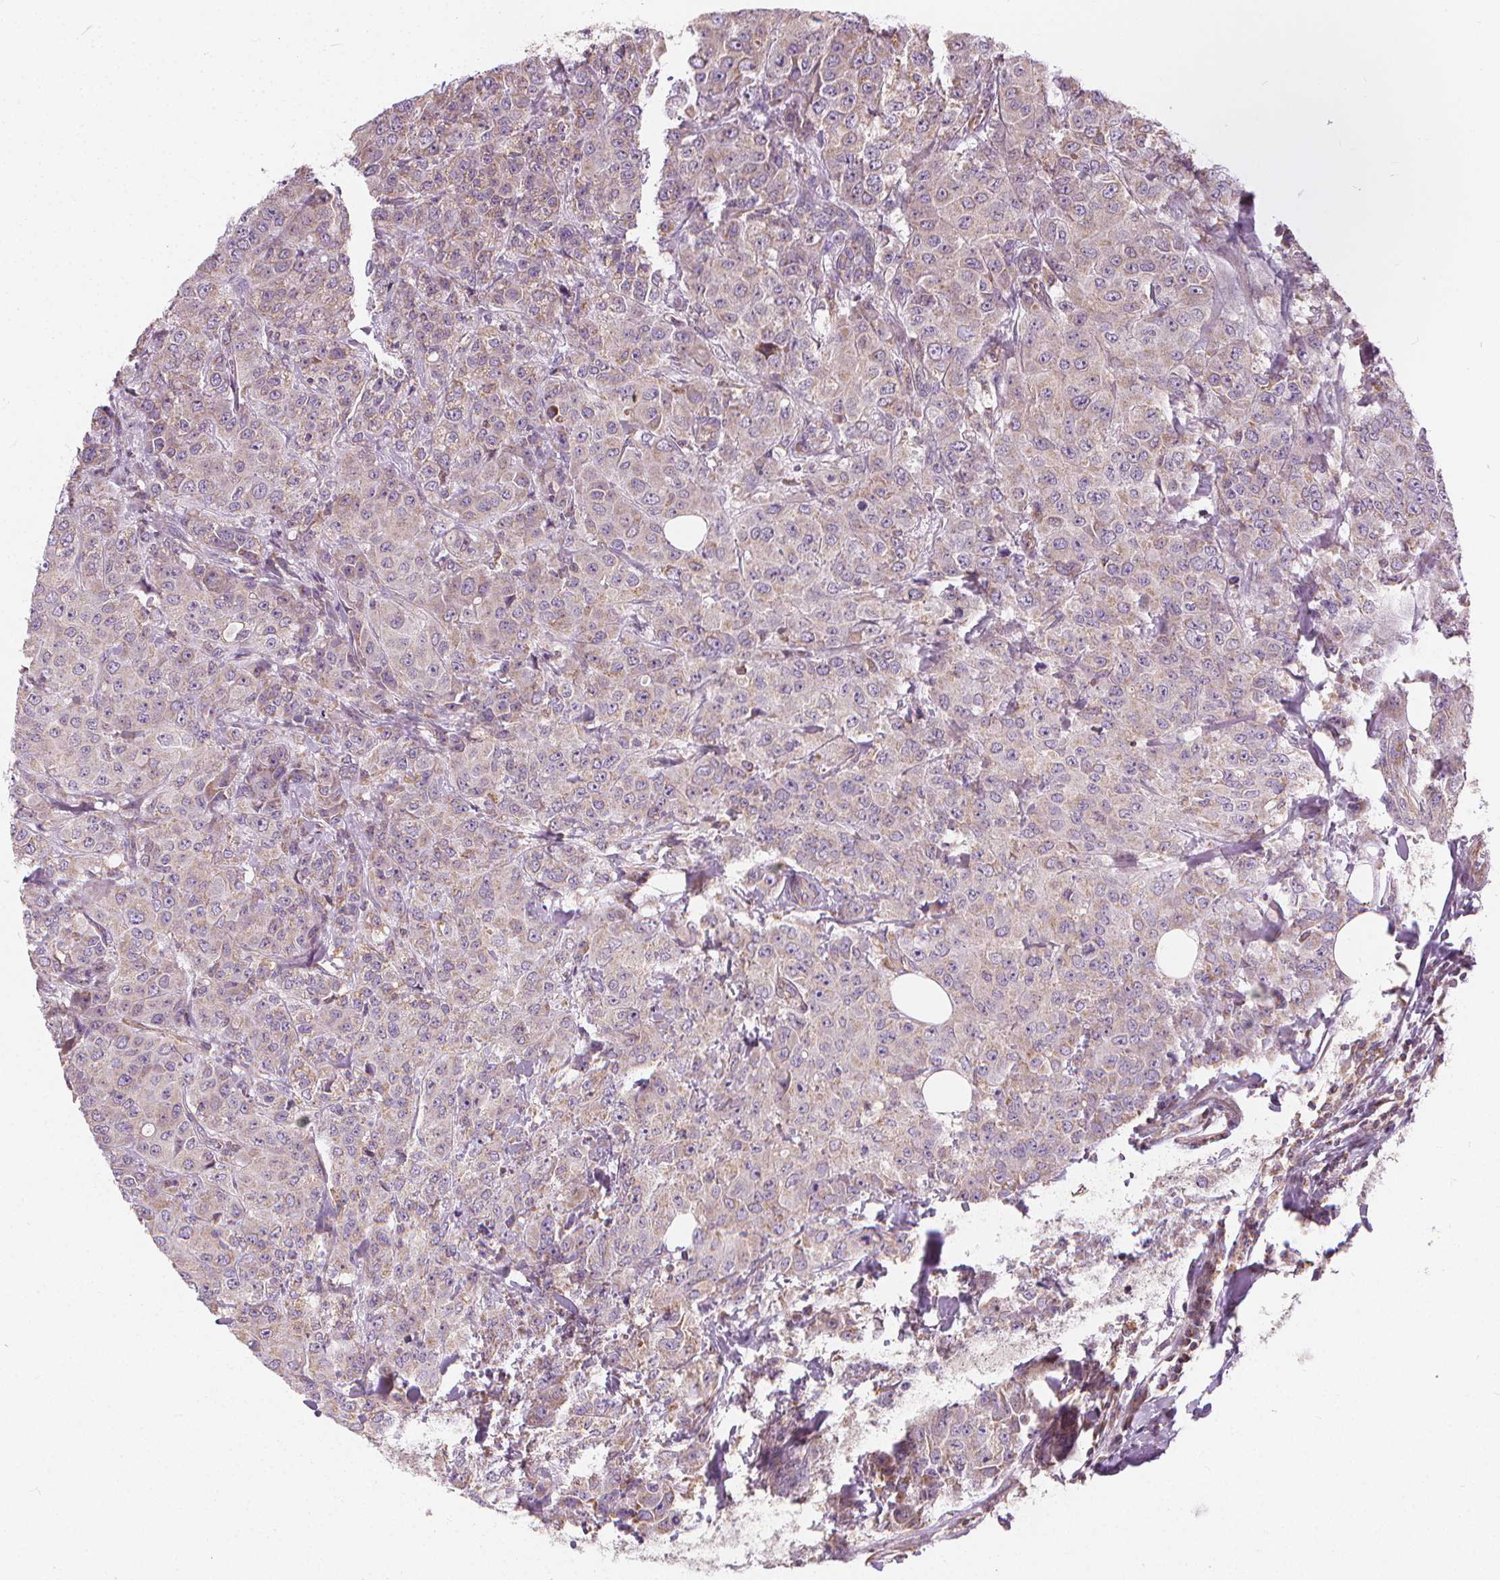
{"staining": {"intensity": "weak", "quantity": "25%-75%", "location": "cytoplasmic/membranous"}, "tissue": "breast cancer", "cell_type": "Tumor cells", "image_type": "cancer", "snomed": [{"axis": "morphology", "description": "Normal tissue, NOS"}, {"axis": "morphology", "description": "Duct carcinoma"}, {"axis": "topography", "description": "Breast"}], "caption": "High-power microscopy captured an immunohistochemistry (IHC) image of breast invasive ductal carcinoma, revealing weak cytoplasmic/membranous positivity in approximately 25%-75% of tumor cells.", "gene": "RAB20", "patient": {"sex": "female", "age": 43}}